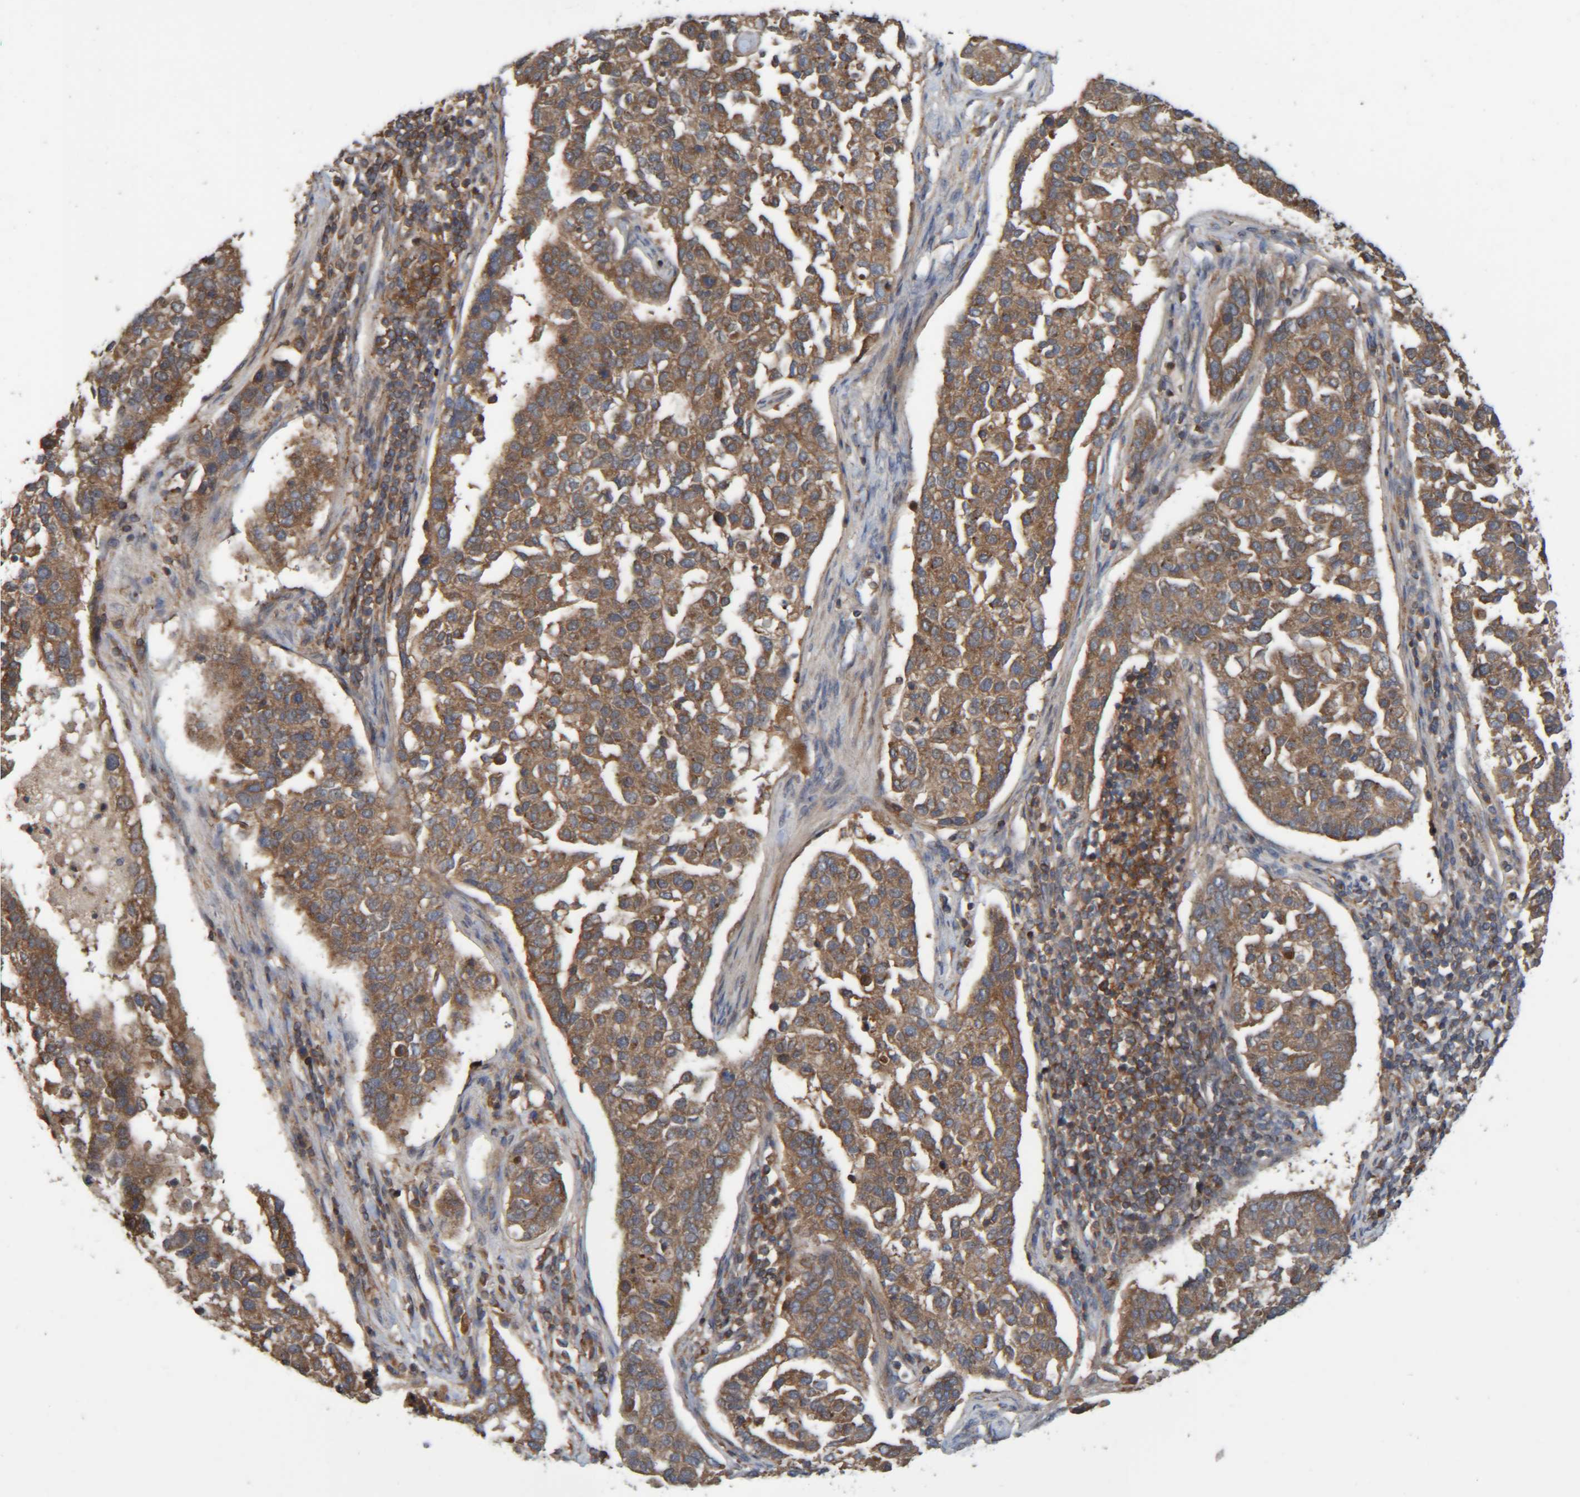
{"staining": {"intensity": "moderate", "quantity": ">75%", "location": "cytoplasmic/membranous"}, "tissue": "pancreatic cancer", "cell_type": "Tumor cells", "image_type": "cancer", "snomed": [{"axis": "morphology", "description": "Adenocarcinoma, NOS"}, {"axis": "topography", "description": "Pancreas"}], "caption": "This photomicrograph exhibits immunohistochemistry staining of human pancreatic cancer (adenocarcinoma), with medium moderate cytoplasmic/membranous positivity in about >75% of tumor cells.", "gene": "CCDC57", "patient": {"sex": "female", "age": 61}}